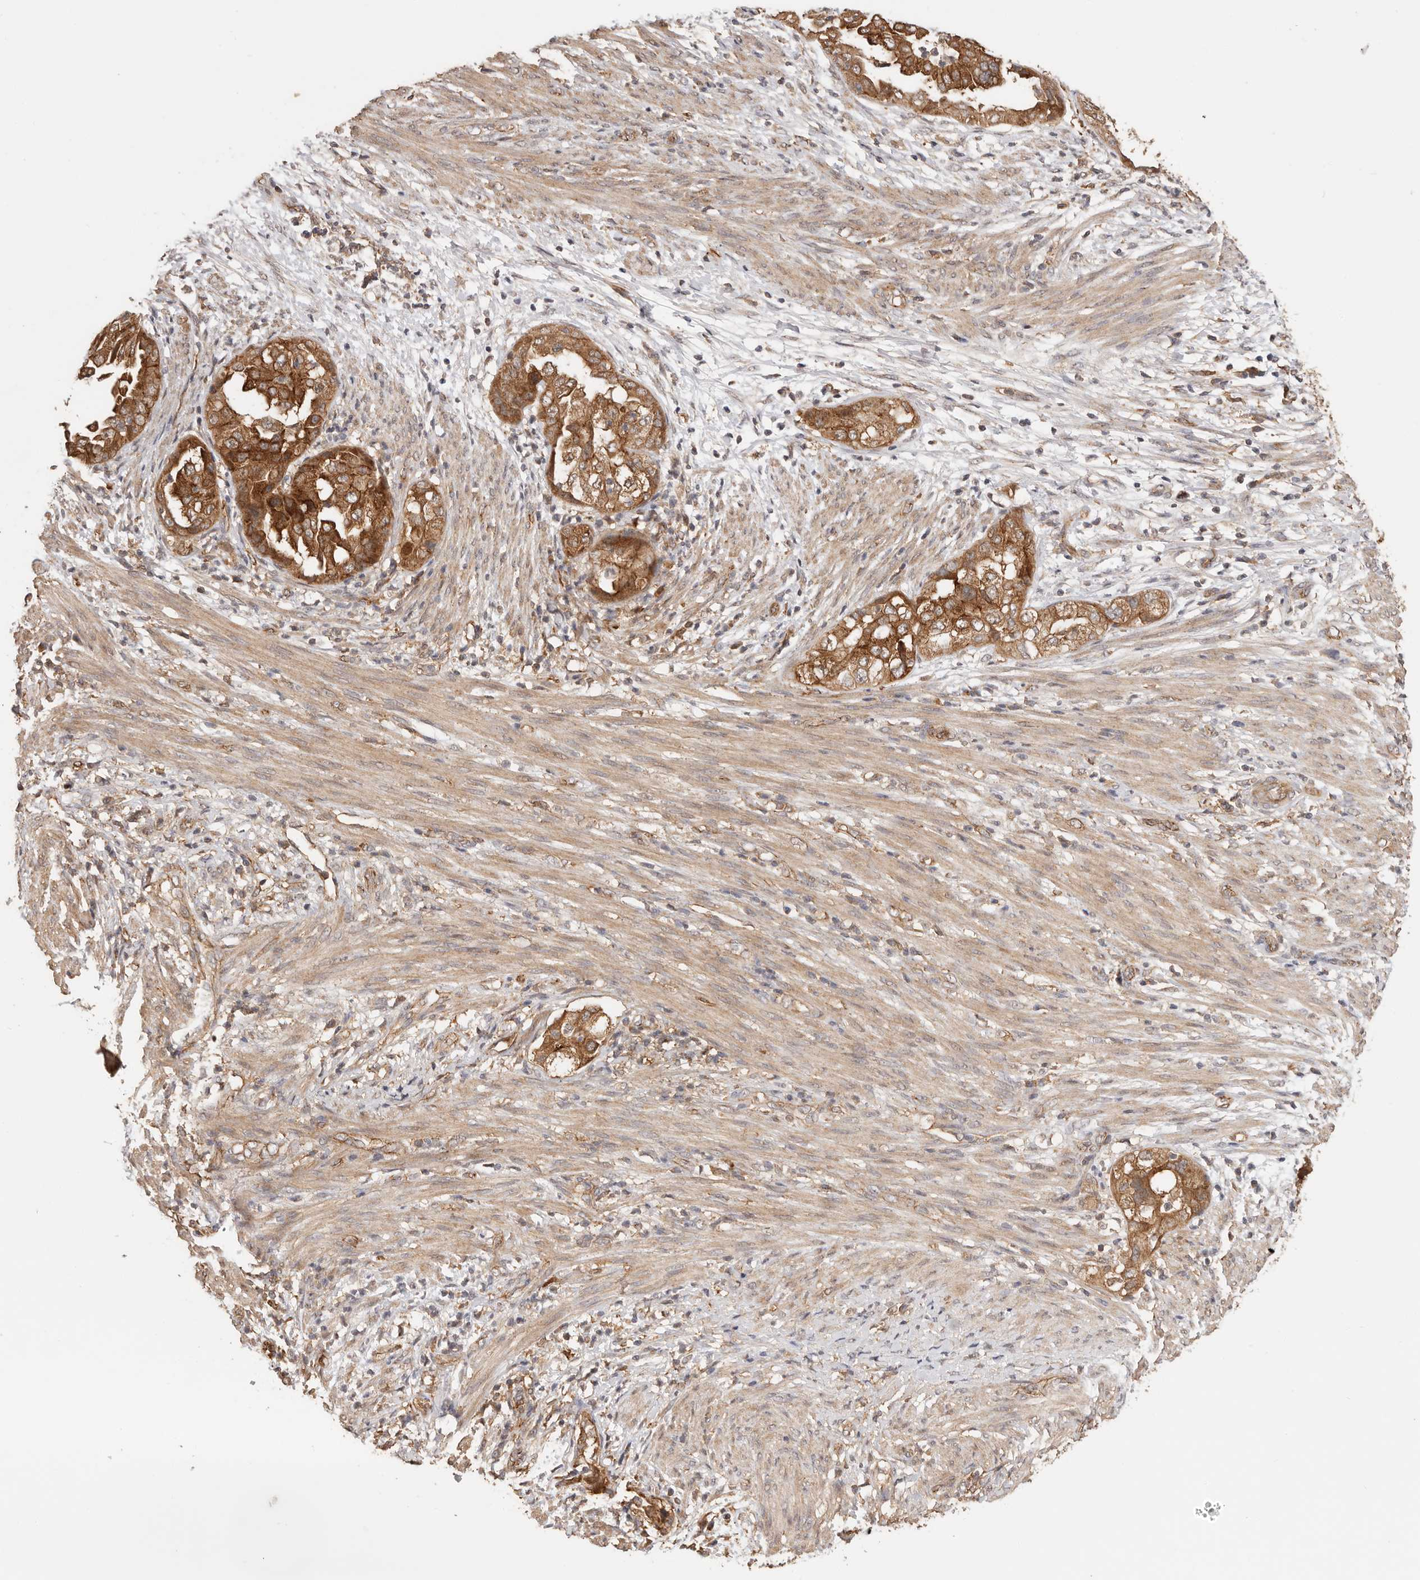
{"staining": {"intensity": "strong", "quantity": ">75%", "location": "cytoplasmic/membranous"}, "tissue": "endometrial cancer", "cell_type": "Tumor cells", "image_type": "cancer", "snomed": [{"axis": "morphology", "description": "Adenocarcinoma, NOS"}, {"axis": "topography", "description": "Endometrium"}], "caption": "About >75% of tumor cells in human endometrial cancer reveal strong cytoplasmic/membranous protein positivity as visualized by brown immunohistochemical staining.", "gene": "AFDN", "patient": {"sex": "female", "age": 85}}